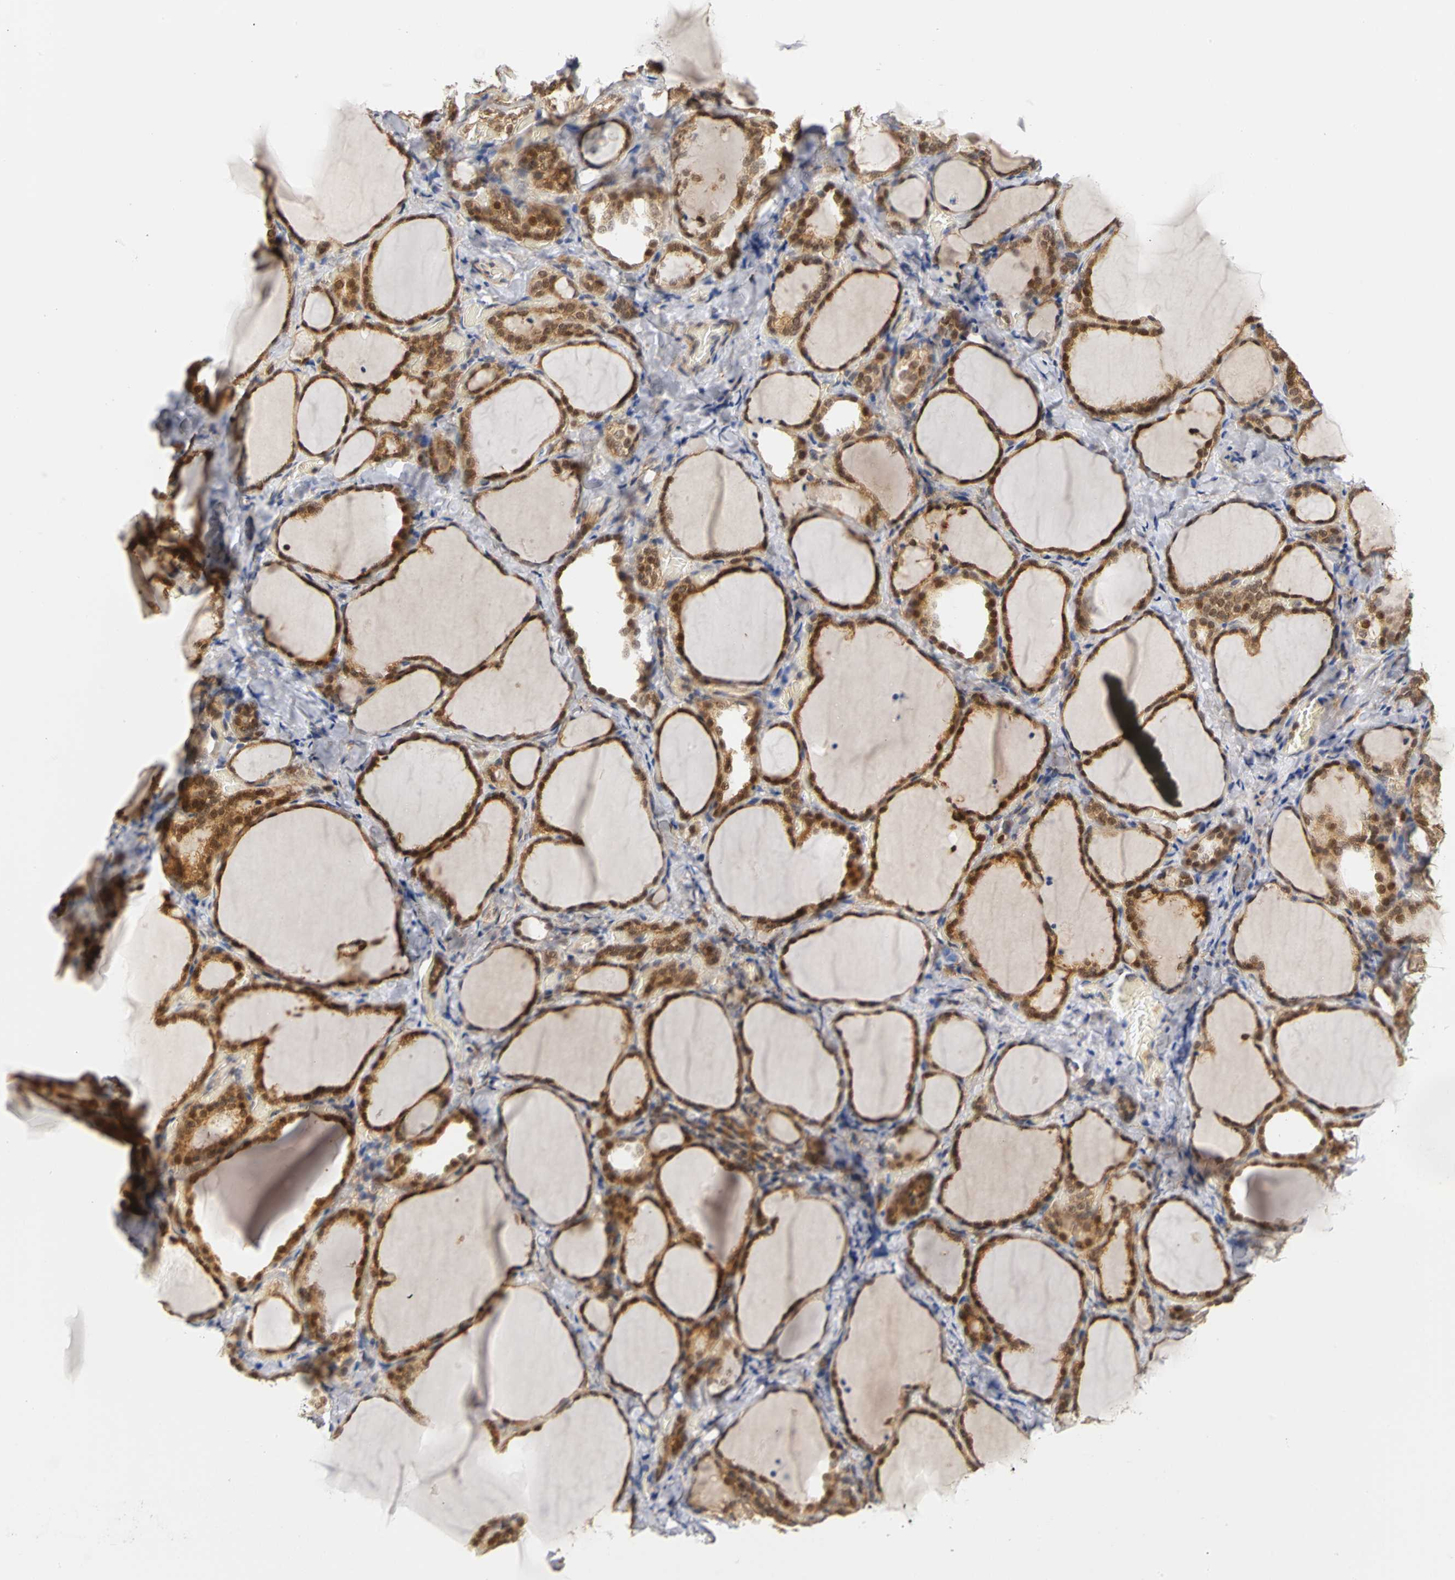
{"staining": {"intensity": "strong", "quantity": ">75%", "location": "cytoplasmic/membranous,nuclear"}, "tissue": "thyroid gland", "cell_type": "Glandular cells", "image_type": "normal", "snomed": [{"axis": "morphology", "description": "Normal tissue, NOS"}, {"axis": "morphology", "description": "Papillary adenocarcinoma, NOS"}, {"axis": "topography", "description": "Thyroid gland"}], "caption": "IHC (DAB (3,3'-diaminobenzidine)) staining of unremarkable thyroid gland exhibits strong cytoplasmic/membranous,nuclear protein positivity in about >75% of glandular cells.", "gene": "UBE2M", "patient": {"sex": "female", "age": 30}}